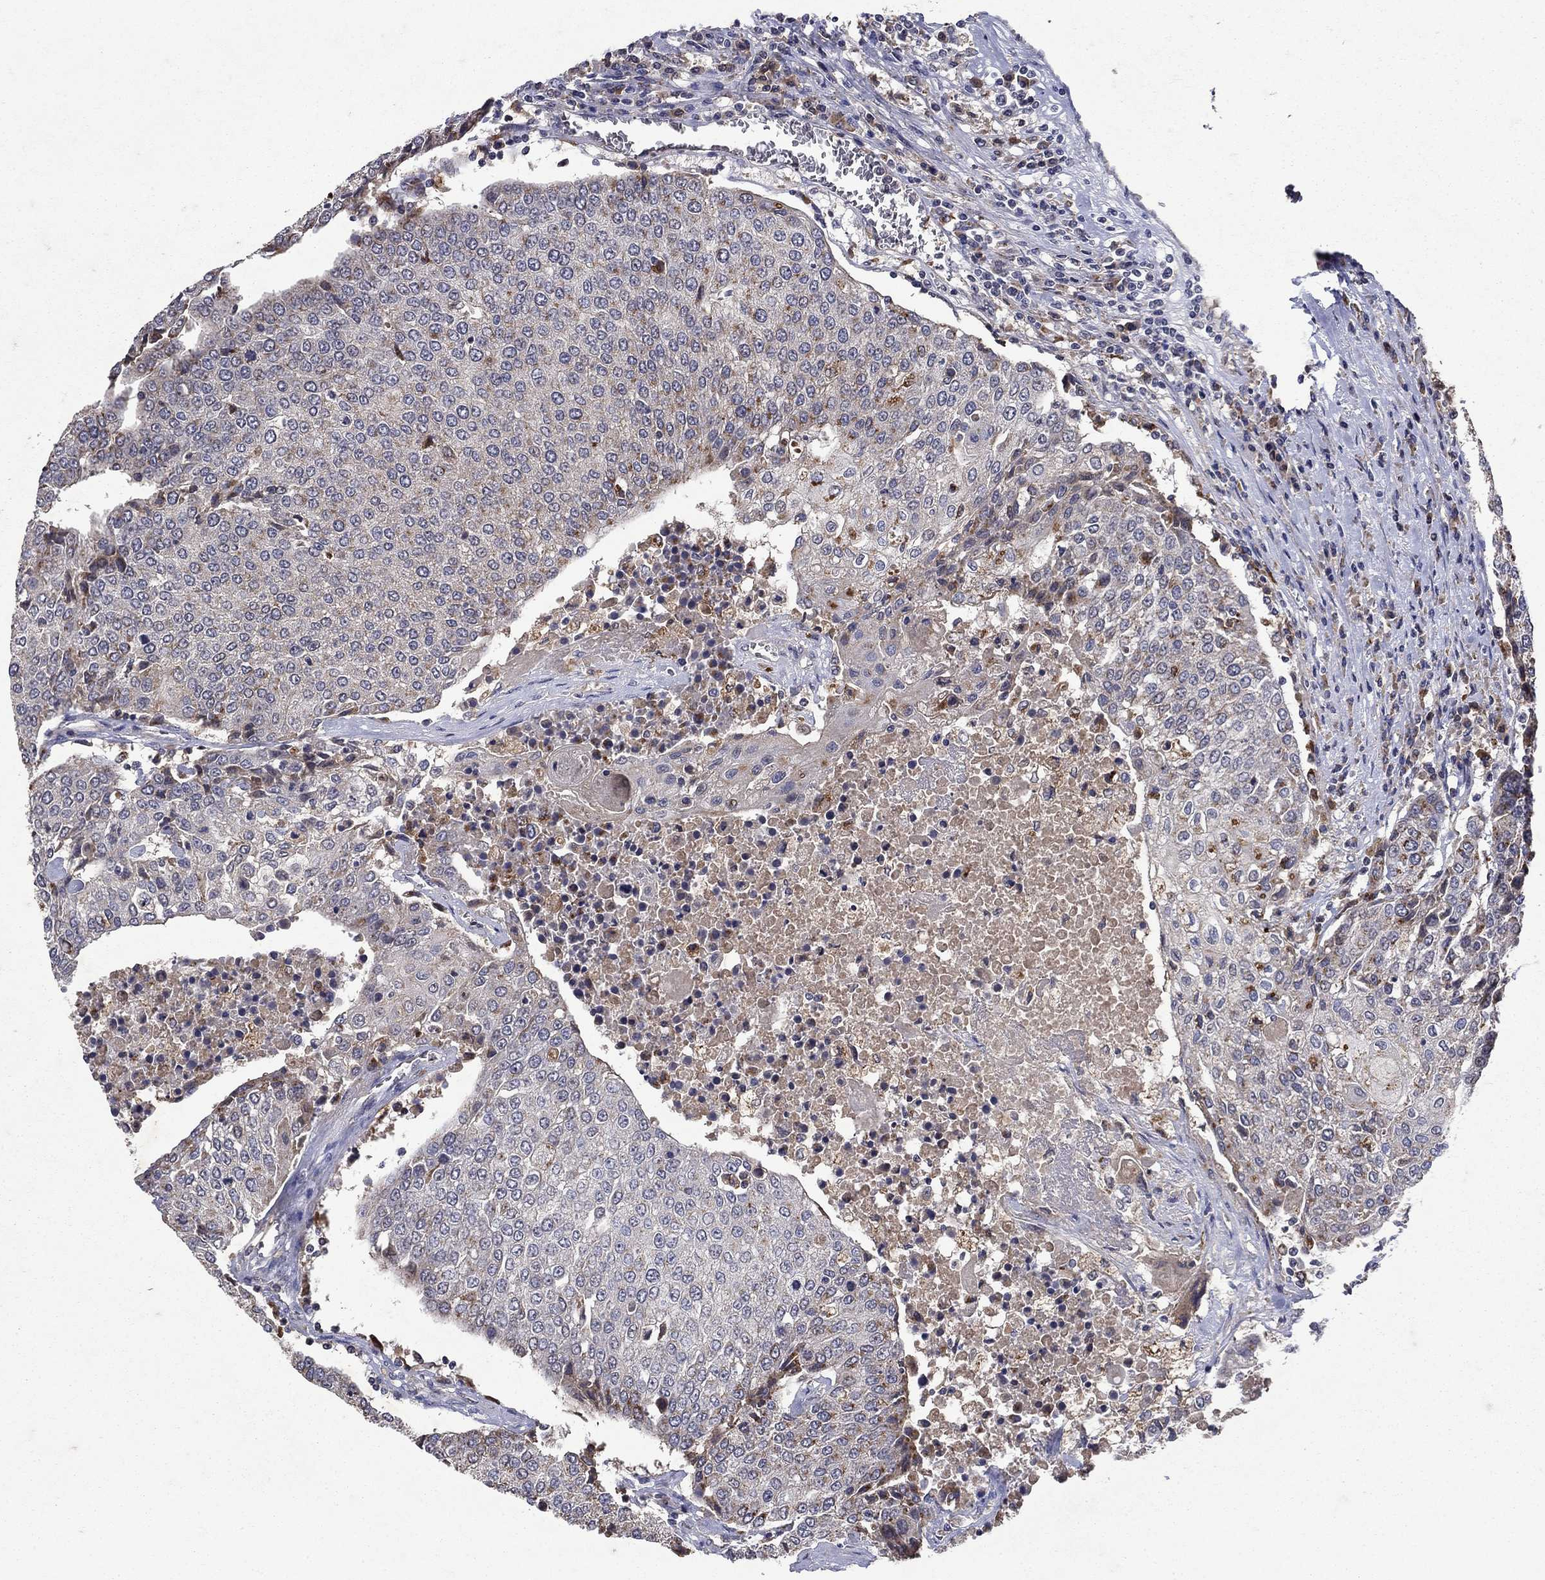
{"staining": {"intensity": "negative", "quantity": "none", "location": "none"}, "tissue": "urothelial cancer", "cell_type": "Tumor cells", "image_type": "cancer", "snomed": [{"axis": "morphology", "description": "Urothelial carcinoma, High grade"}, {"axis": "topography", "description": "Urinary bladder"}], "caption": "Tumor cells are negative for protein expression in human urothelial cancer.", "gene": "NPC2", "patient": {"sex": "female", "age": 85}}